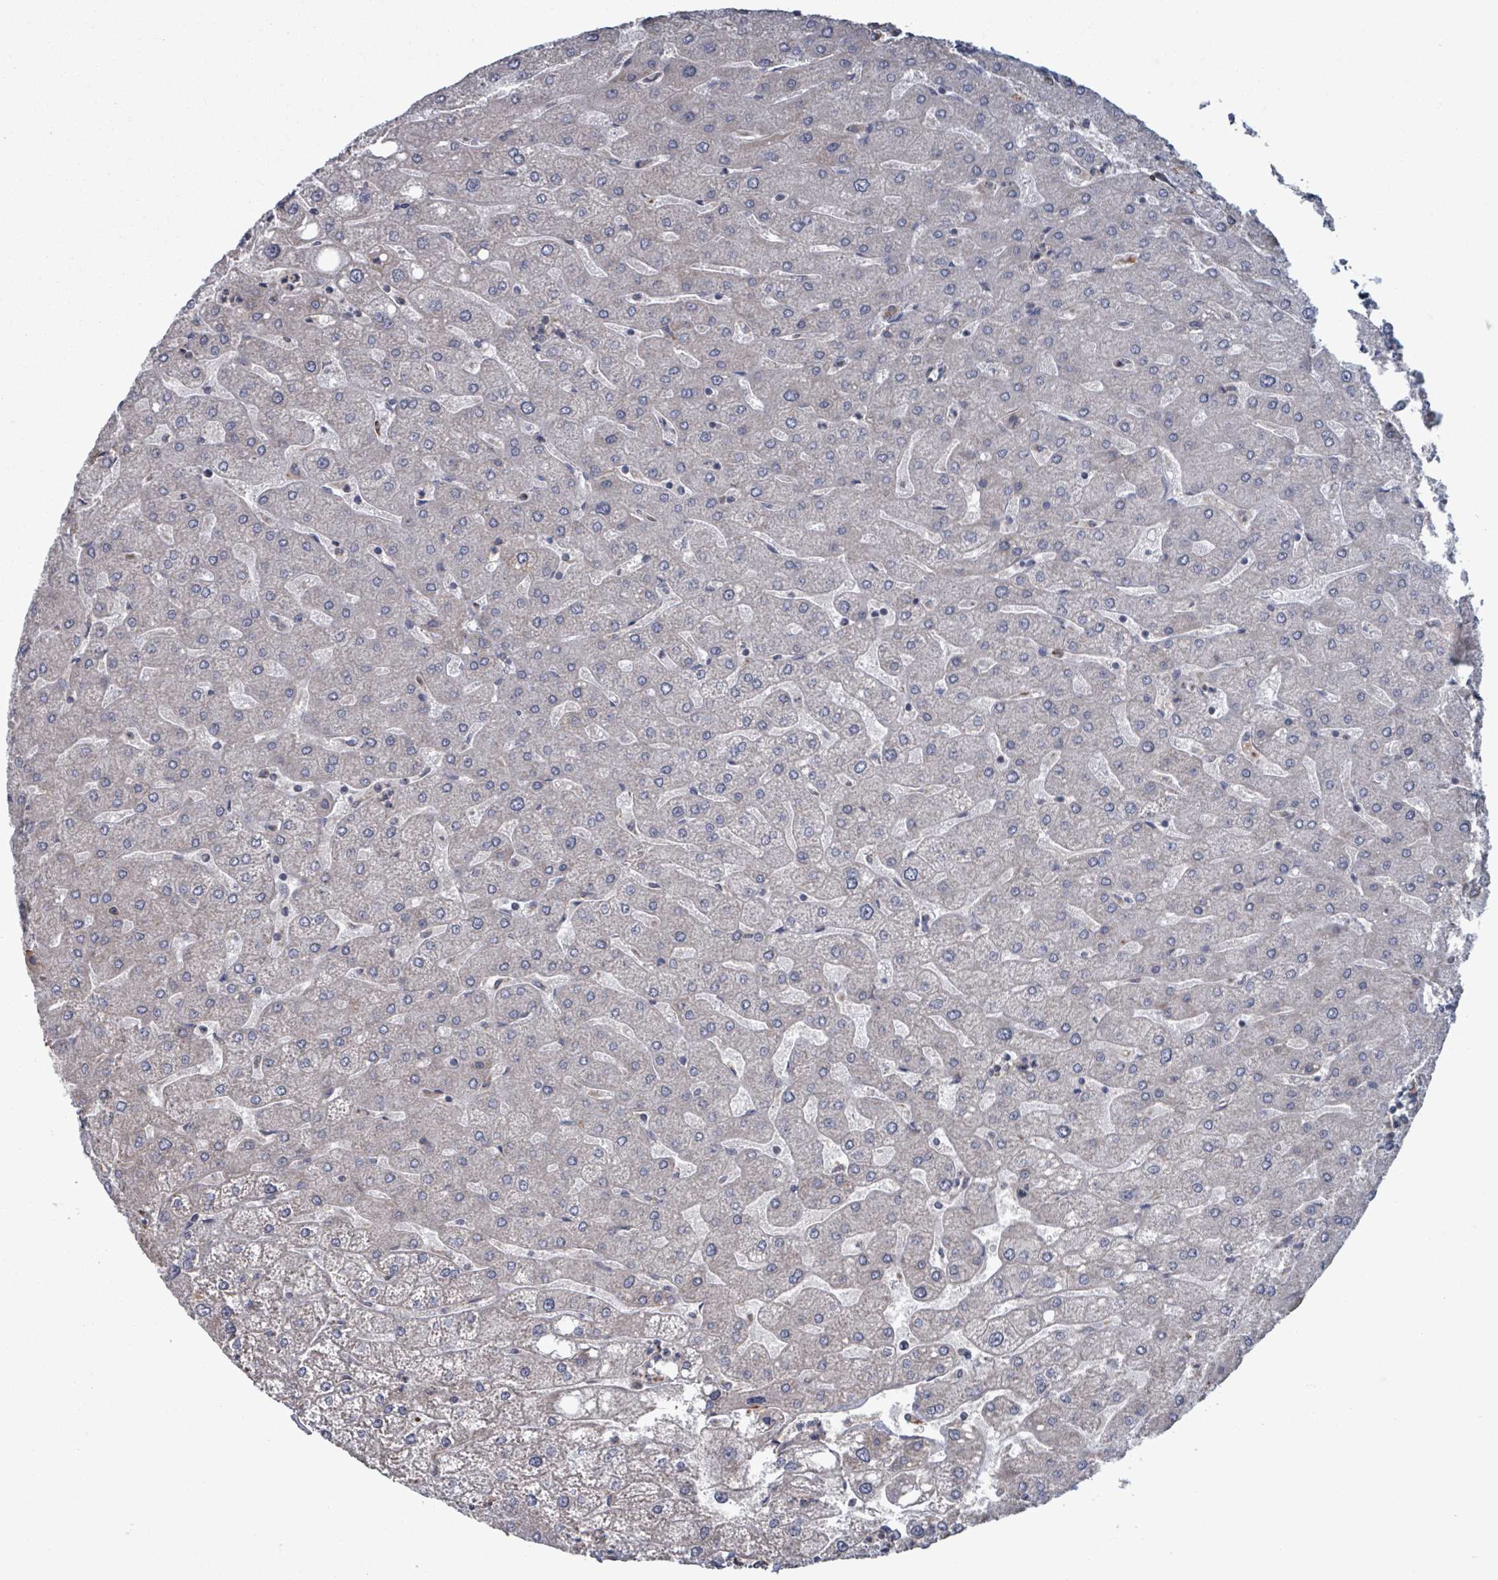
{"staining": {"intensity": "weak", "quantity": "25%-75%", "location": "cytoplasmic/membranous"}, "tissue": "liver", "cell_type": "Cholangiocytes", "image_type": "normal", "snomed": [{"axis": "morphology", "description": "Normal tissue, NOS"}, {"axis": "topography", "description": "Liver"}], "caption": "Benign liver was stained to show a protein in brown. There is low levels of weak cytoplasmic/membranous expression in approximately 25%-75% of cholangiocytes.", "gene": "ADCK1", "patient": {"sex": "male", "age": 67}}